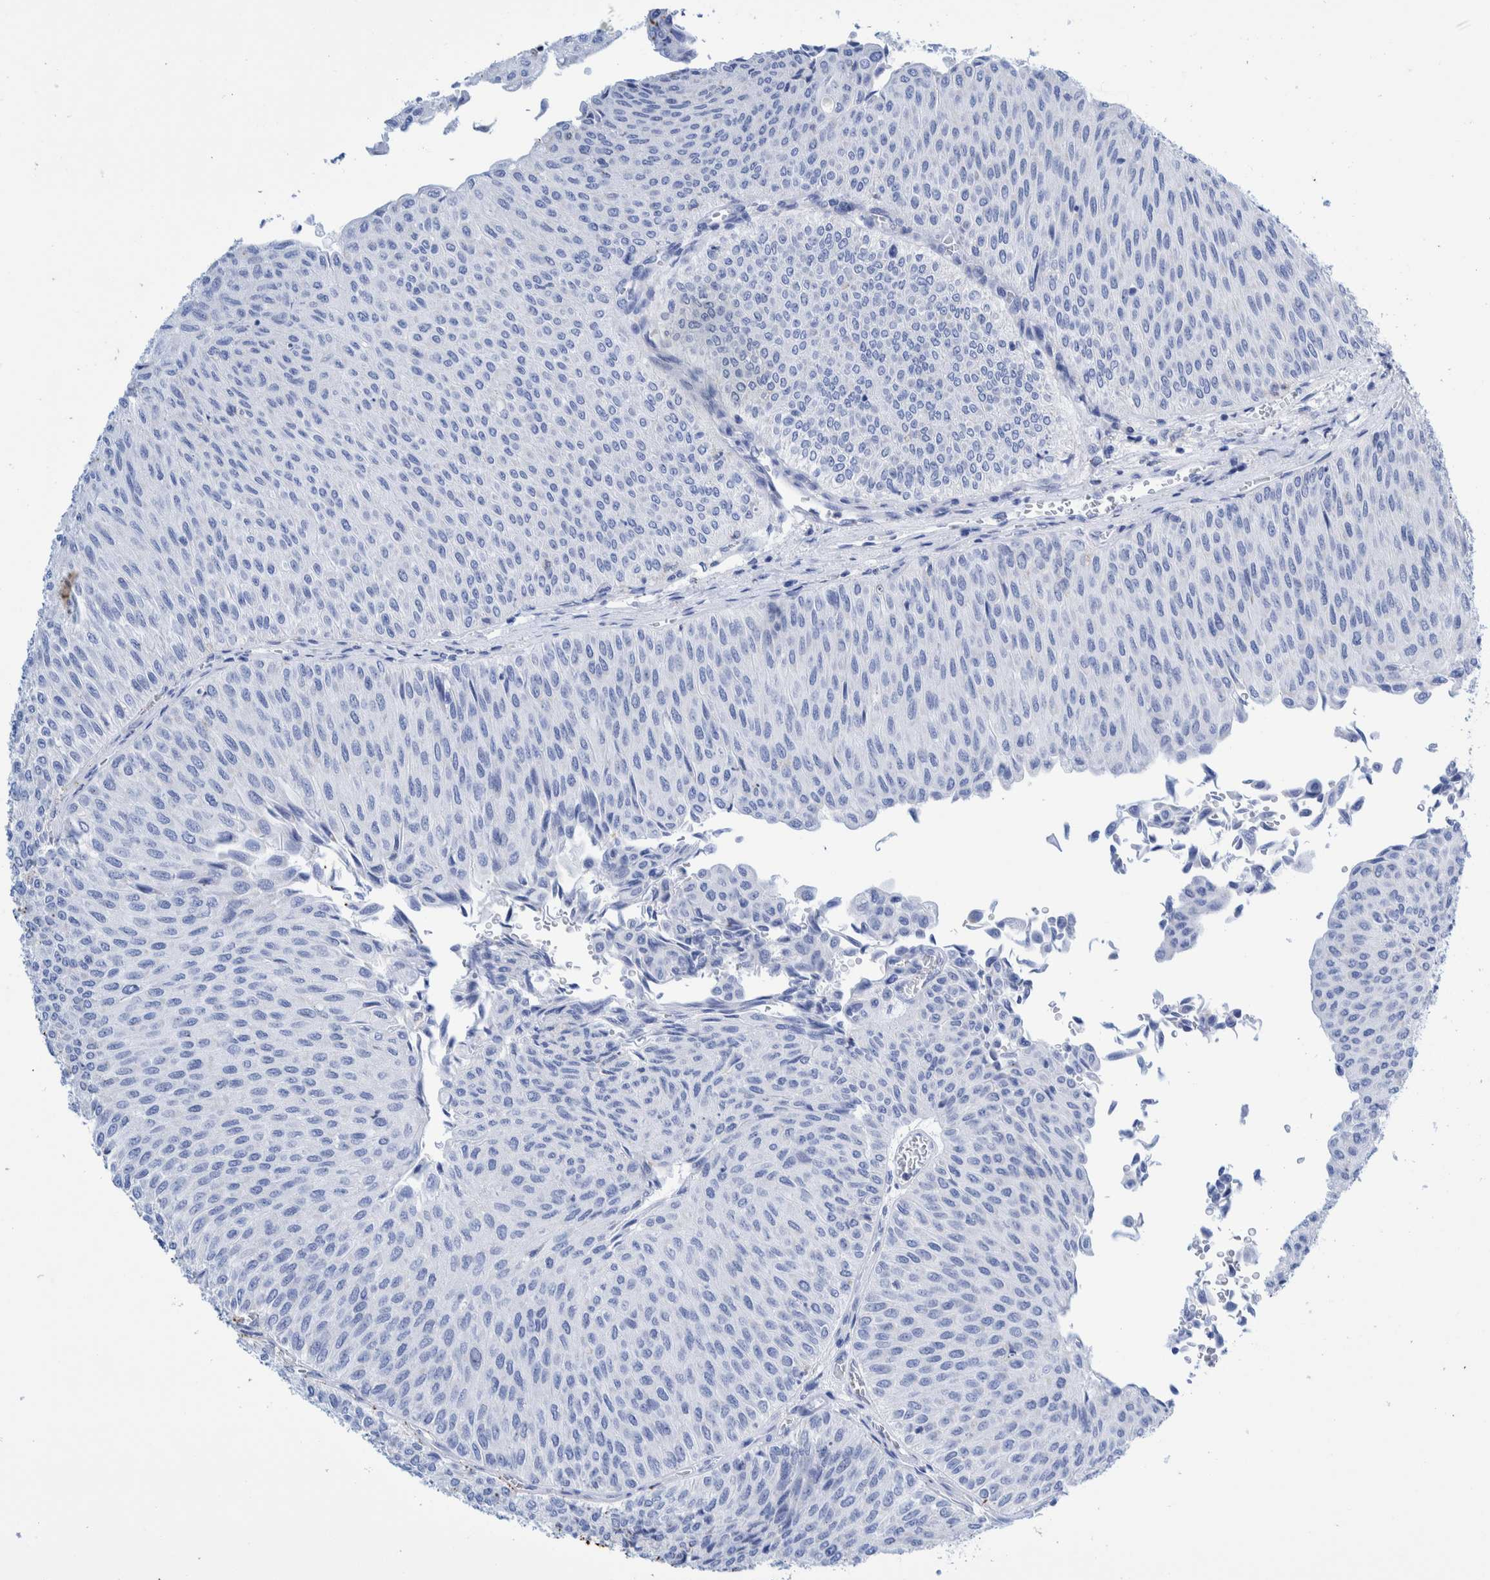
{"staining": {"intensity": "negative", "quantity": "none", "location": "none"}, "tissue": "urothelial cancer", "cell_type": "Tumor cells", "image_type": "cancer", "snomed": [{"axis": "morphology", "description": "Urothelial carcinoma, Low grade"}, {"axis": "topography", "description": "Urinary bladder"}], "caption": "The immunohistochemistry micrograph has no significant positivity in tumor cells of urothelial cancer tissue.", "gene": "KRT14", "patient": {"sex": "male", "age": 78}}